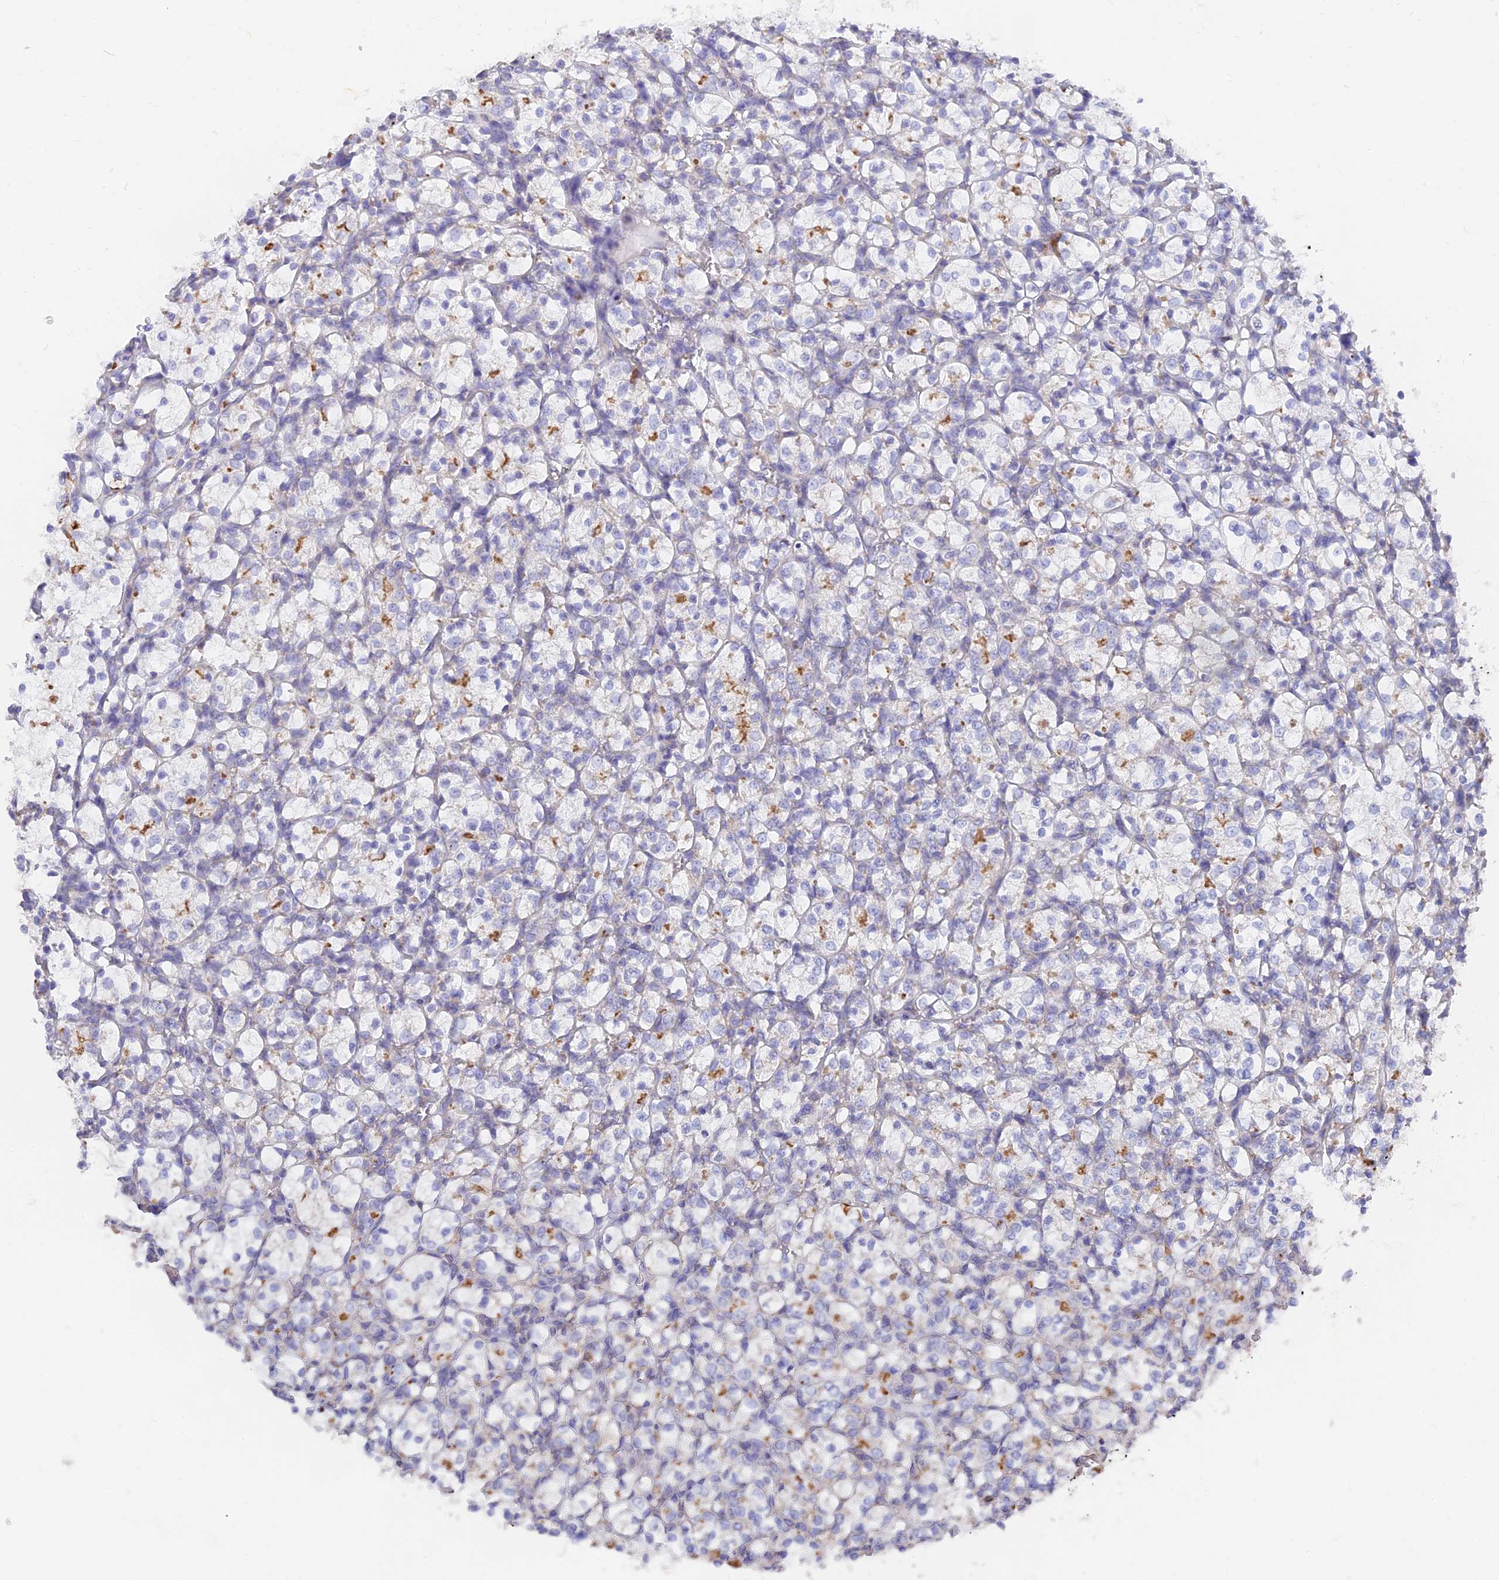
{"staining": {"intensity": "negative", "quantity": "none", "location": "none"}, "tissue": "renal cancer", "cell_type": "Tumor cells", "image_type": "cancer", "snomed": [{"axis": "morphology", "description": "Adenocarcinoma, NOS"}, {"axis": "topography", "description": "Kidney"}], "caption": "An immunohistochemistry photomicrograph of renal adenocarcinoma is shown. There is no staining in tumor cells of renal adenocarcinoma.", "gene": "WDR35", "patient": {"sex": "female", "age": 69}}